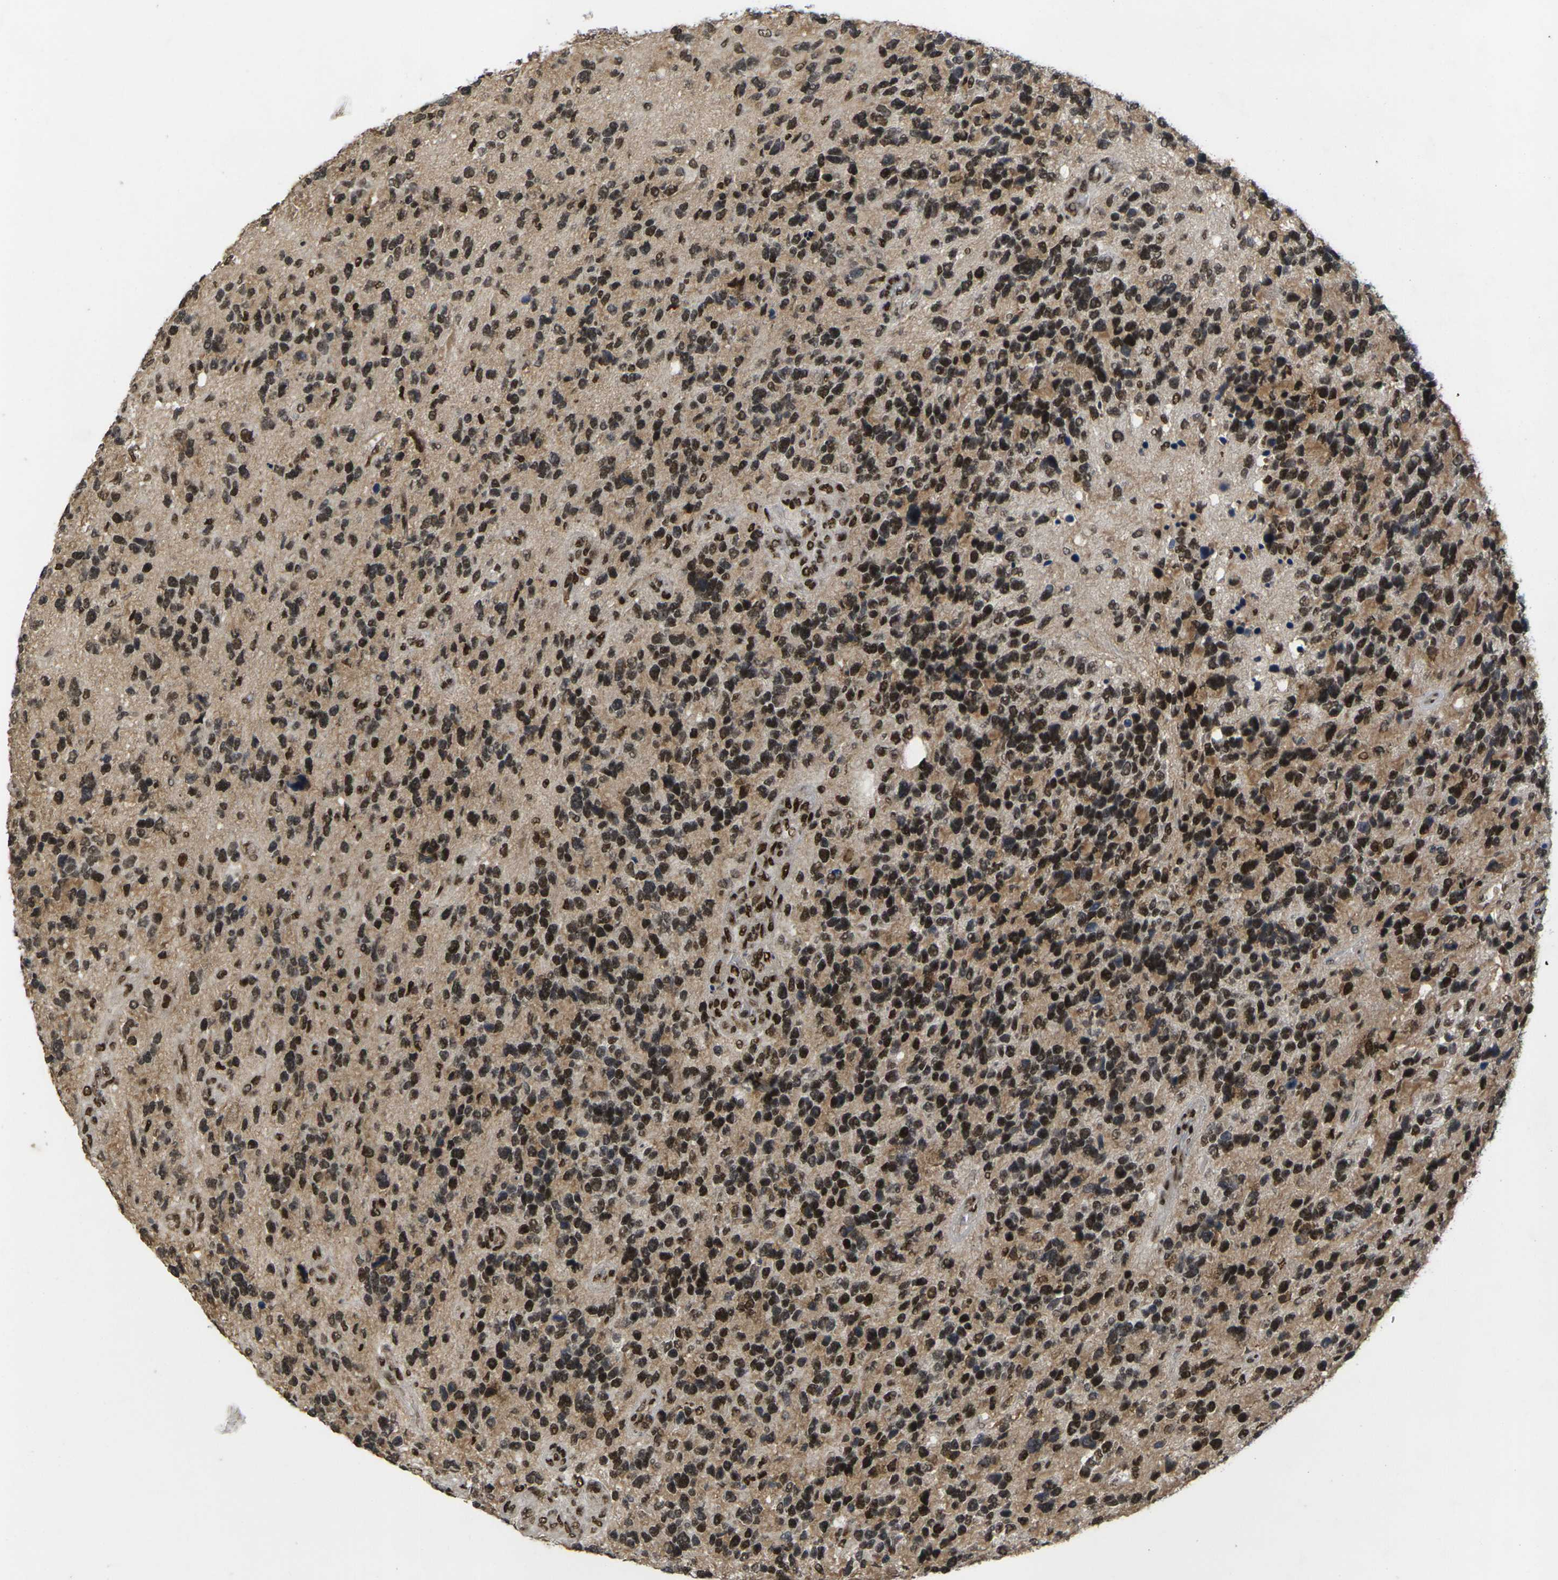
{"staining": {"intensity": "strong", "quantity": ">75%", "location": "nuclear"}, "tissue": "glioma", "cell_type": "Tumor cells", "image_type": "cancer", "snomed": [{"axis": "morphology", "description": "Glioma, malignant, High grade"}, {"axis": "topography", "description": "Brain"}], "caption": "Protein staining by IHC displays strong nuclear expression in about >75% of tumor cells in malignant glioma (high-grade). (DAB IHC with brightfield microscopy, high magnification).", "gene": "GTF2E1", "patient": {"sex": "female", "age": 58}}